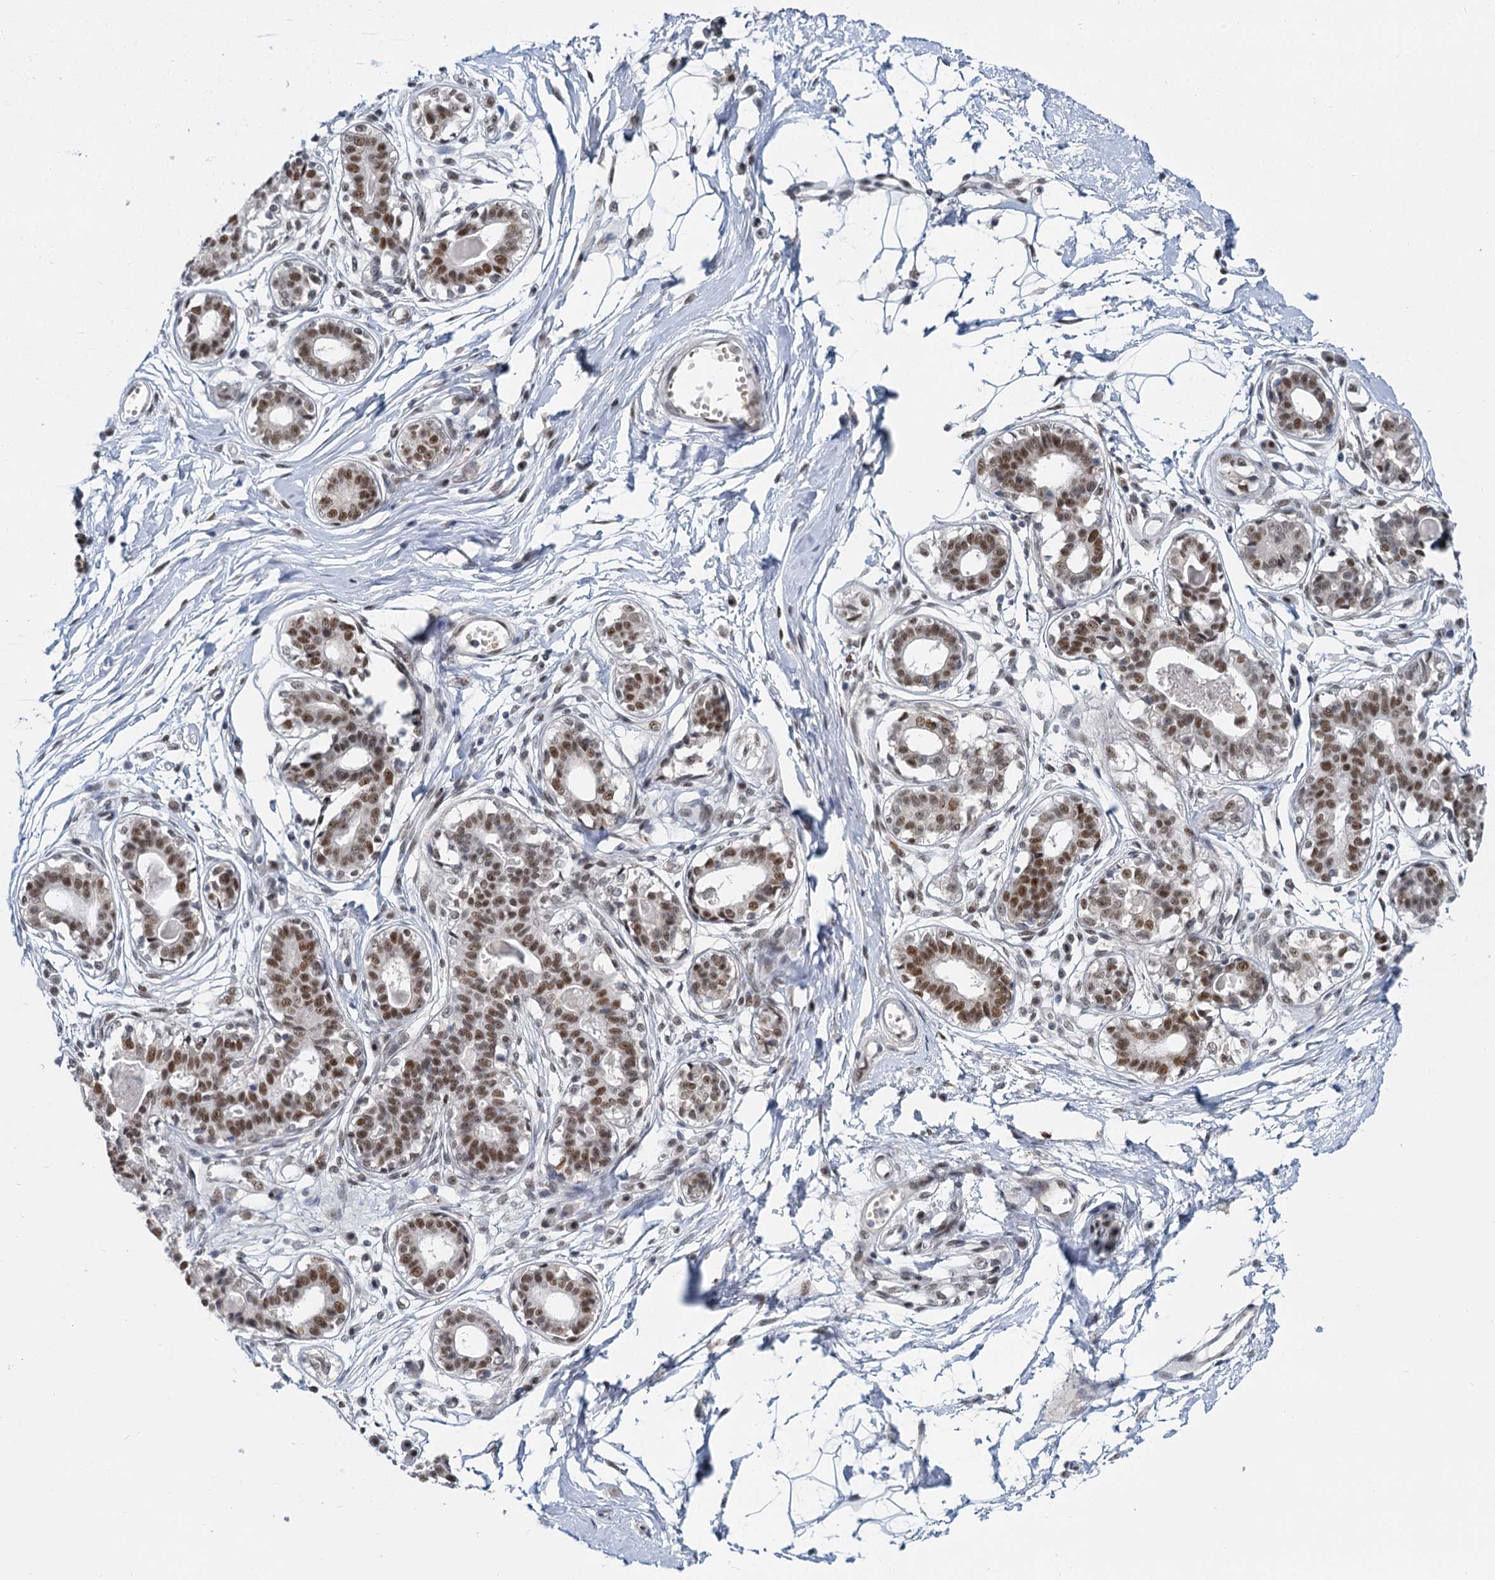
{"staining": {"intensity": "moderate", "quantity": ">75%", "location": "nuclear"}, "tissue": "breast", "cell_type": "Adipocytes", "image_type": "normal", "snomed": [{"axis": "morphology", "description": "Normal tissue, NOS"}, {"axis": "topography", "description": "Breast"}], "caption": "Adipocytes reveal moderate nuclear positivity in approximately >75% of cells in benign breast.", "gene": "RPRD1A", "patient": {"sex": "female", "age": 45}}